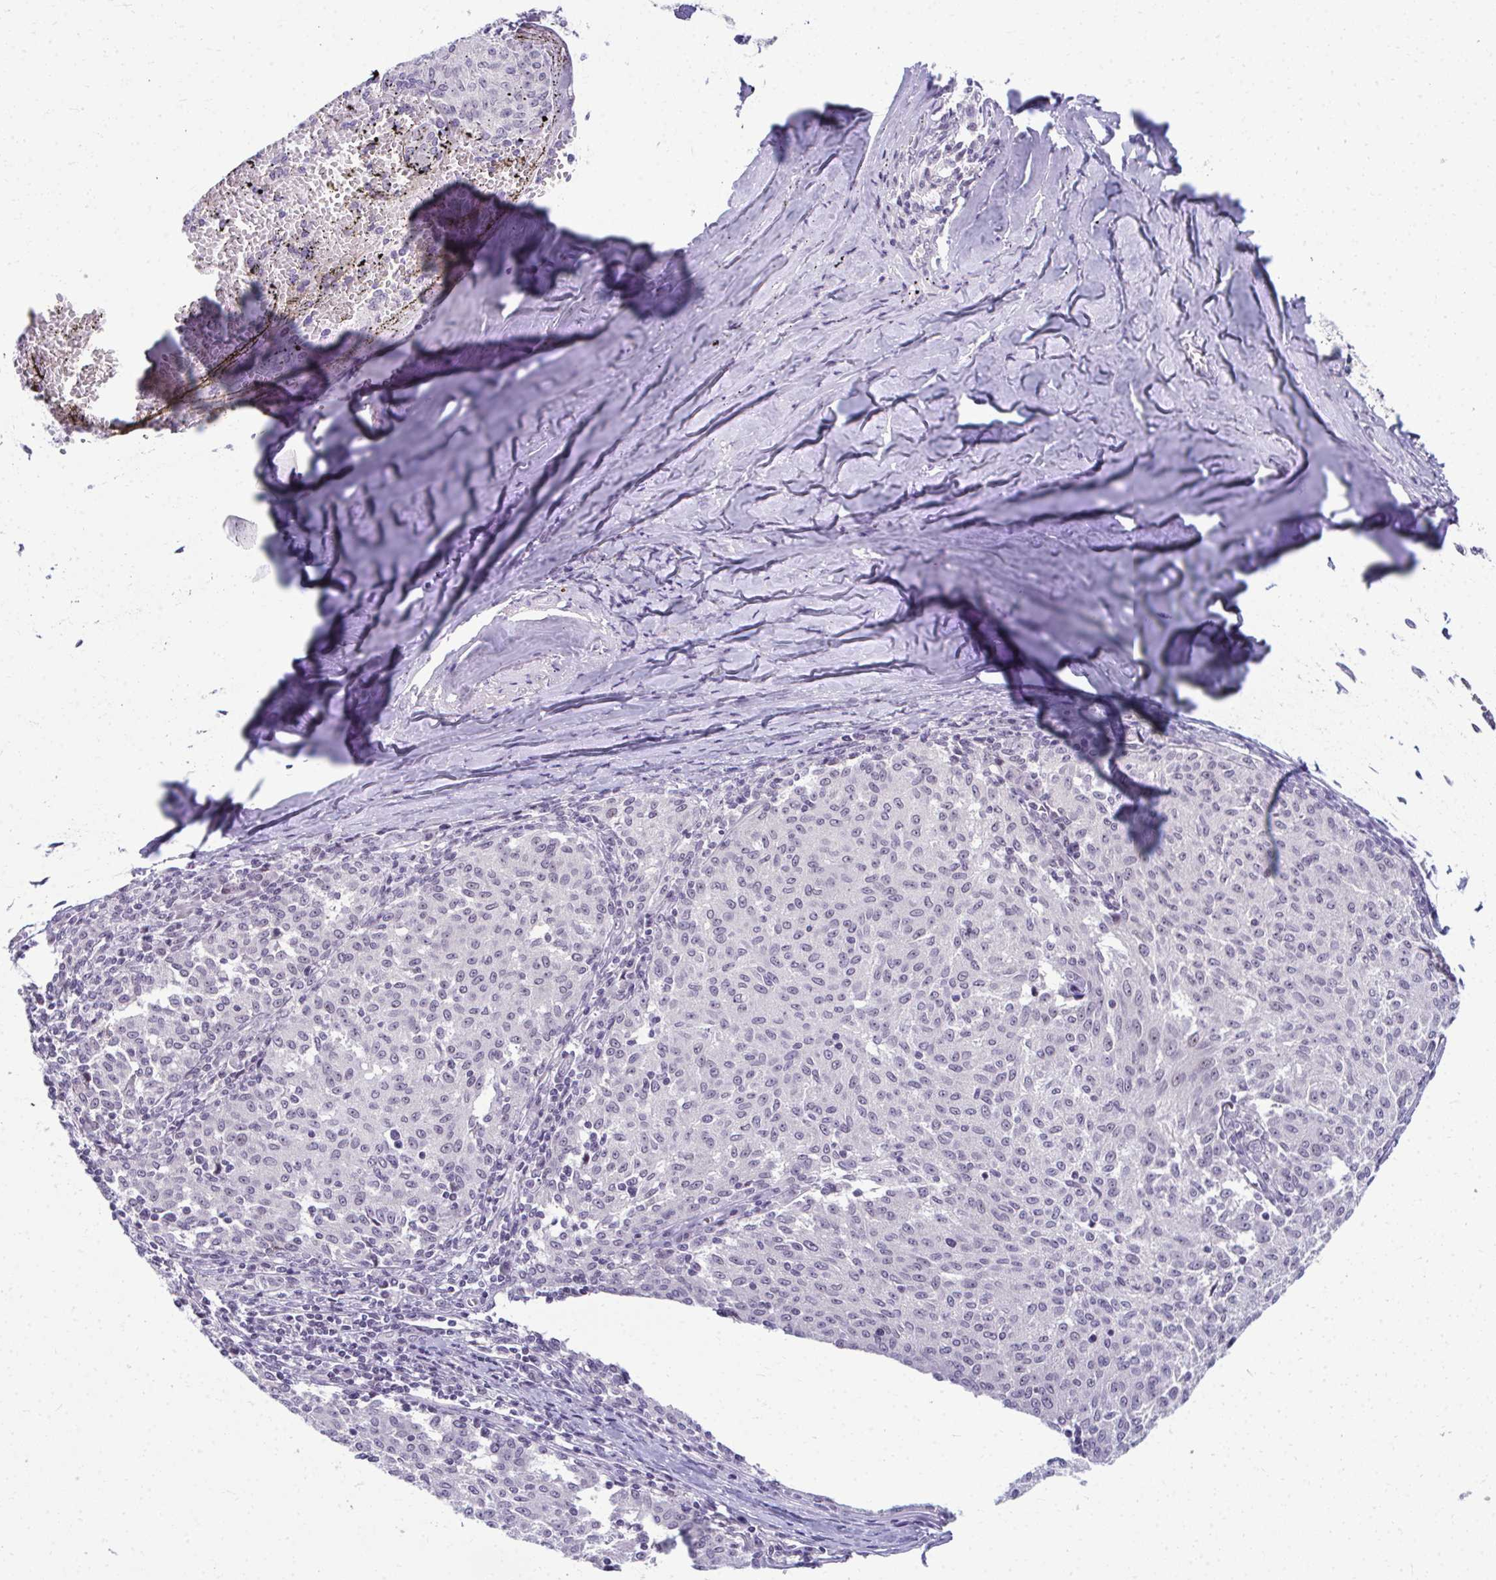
{"staining": {"intensity": "negative", "quantity": "none", "location": "none"}, "tissue": "melanoma", "cell_type": "Tumor cells", "image_type": "cancer", "snomed": [{"axis": "morphology", "description": "Malignant melanoma, NOS"}, {"axis": "topography", "description": "Skin"}], "caption": "Tumor cells show no significant protein staining in malignant melanoma.", "gene": "MAF1", "patient": {"sex": "female", "age": 72}}